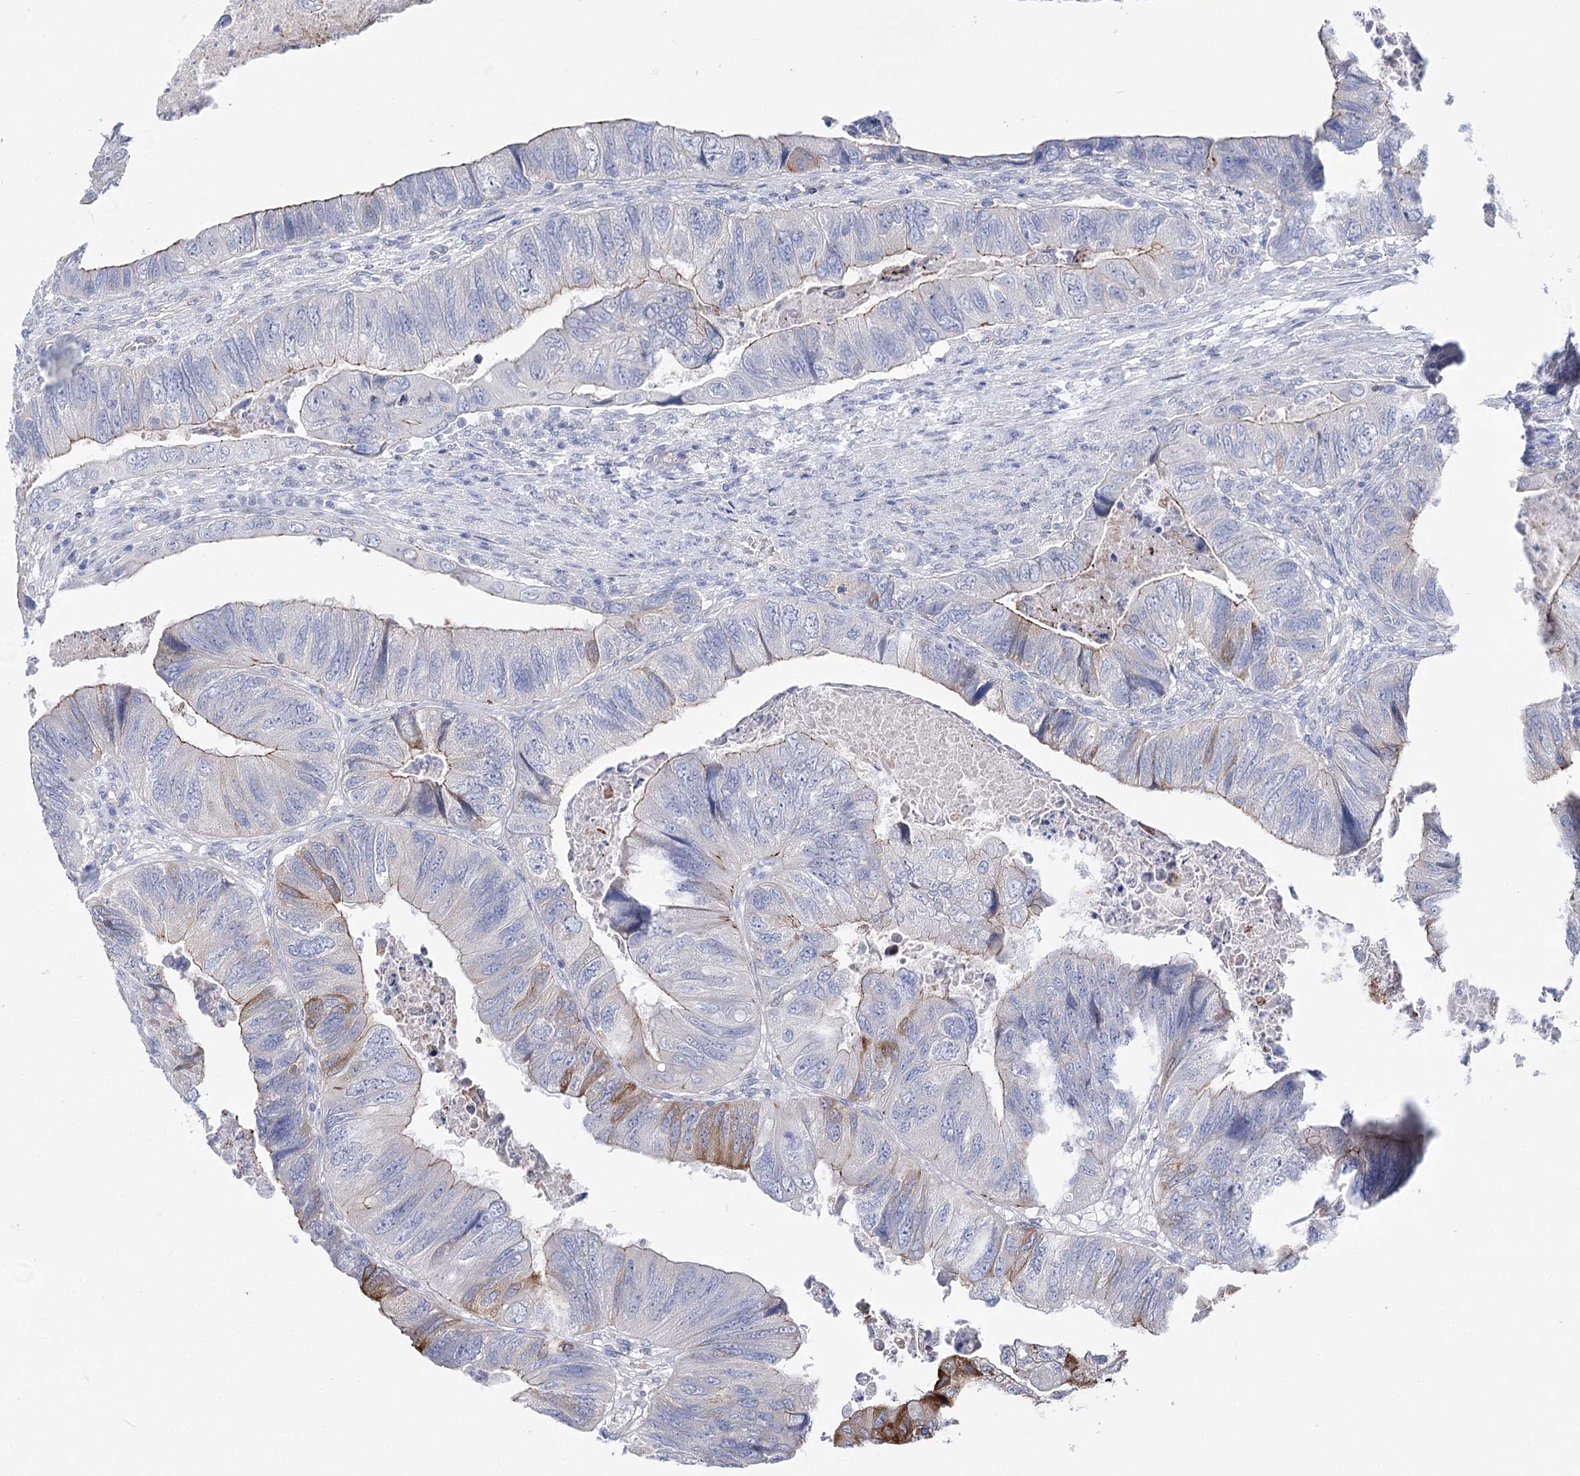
{"staining": {"intensity": "moderate", "quantity": "<25%", "location": "cytoplasmic/membranous"}, "tissue": "colorectal cancer", "cell_type": "Tumor cells", "image_type": "cancer", "snomed": [{"axis": "morphology", "description": "Adenocarcinoma, NOS"}, {"axis": "topography", "description": "Rectum"}], "caption": "This is a photomicrograph of IHC staining of colorectal adenocarcinoma, which shows moderate positivity in the cytoplasmic/membranous of tumor cells.", "gene": "NRAP", "patient": {"sex": "male", "age": 63}}